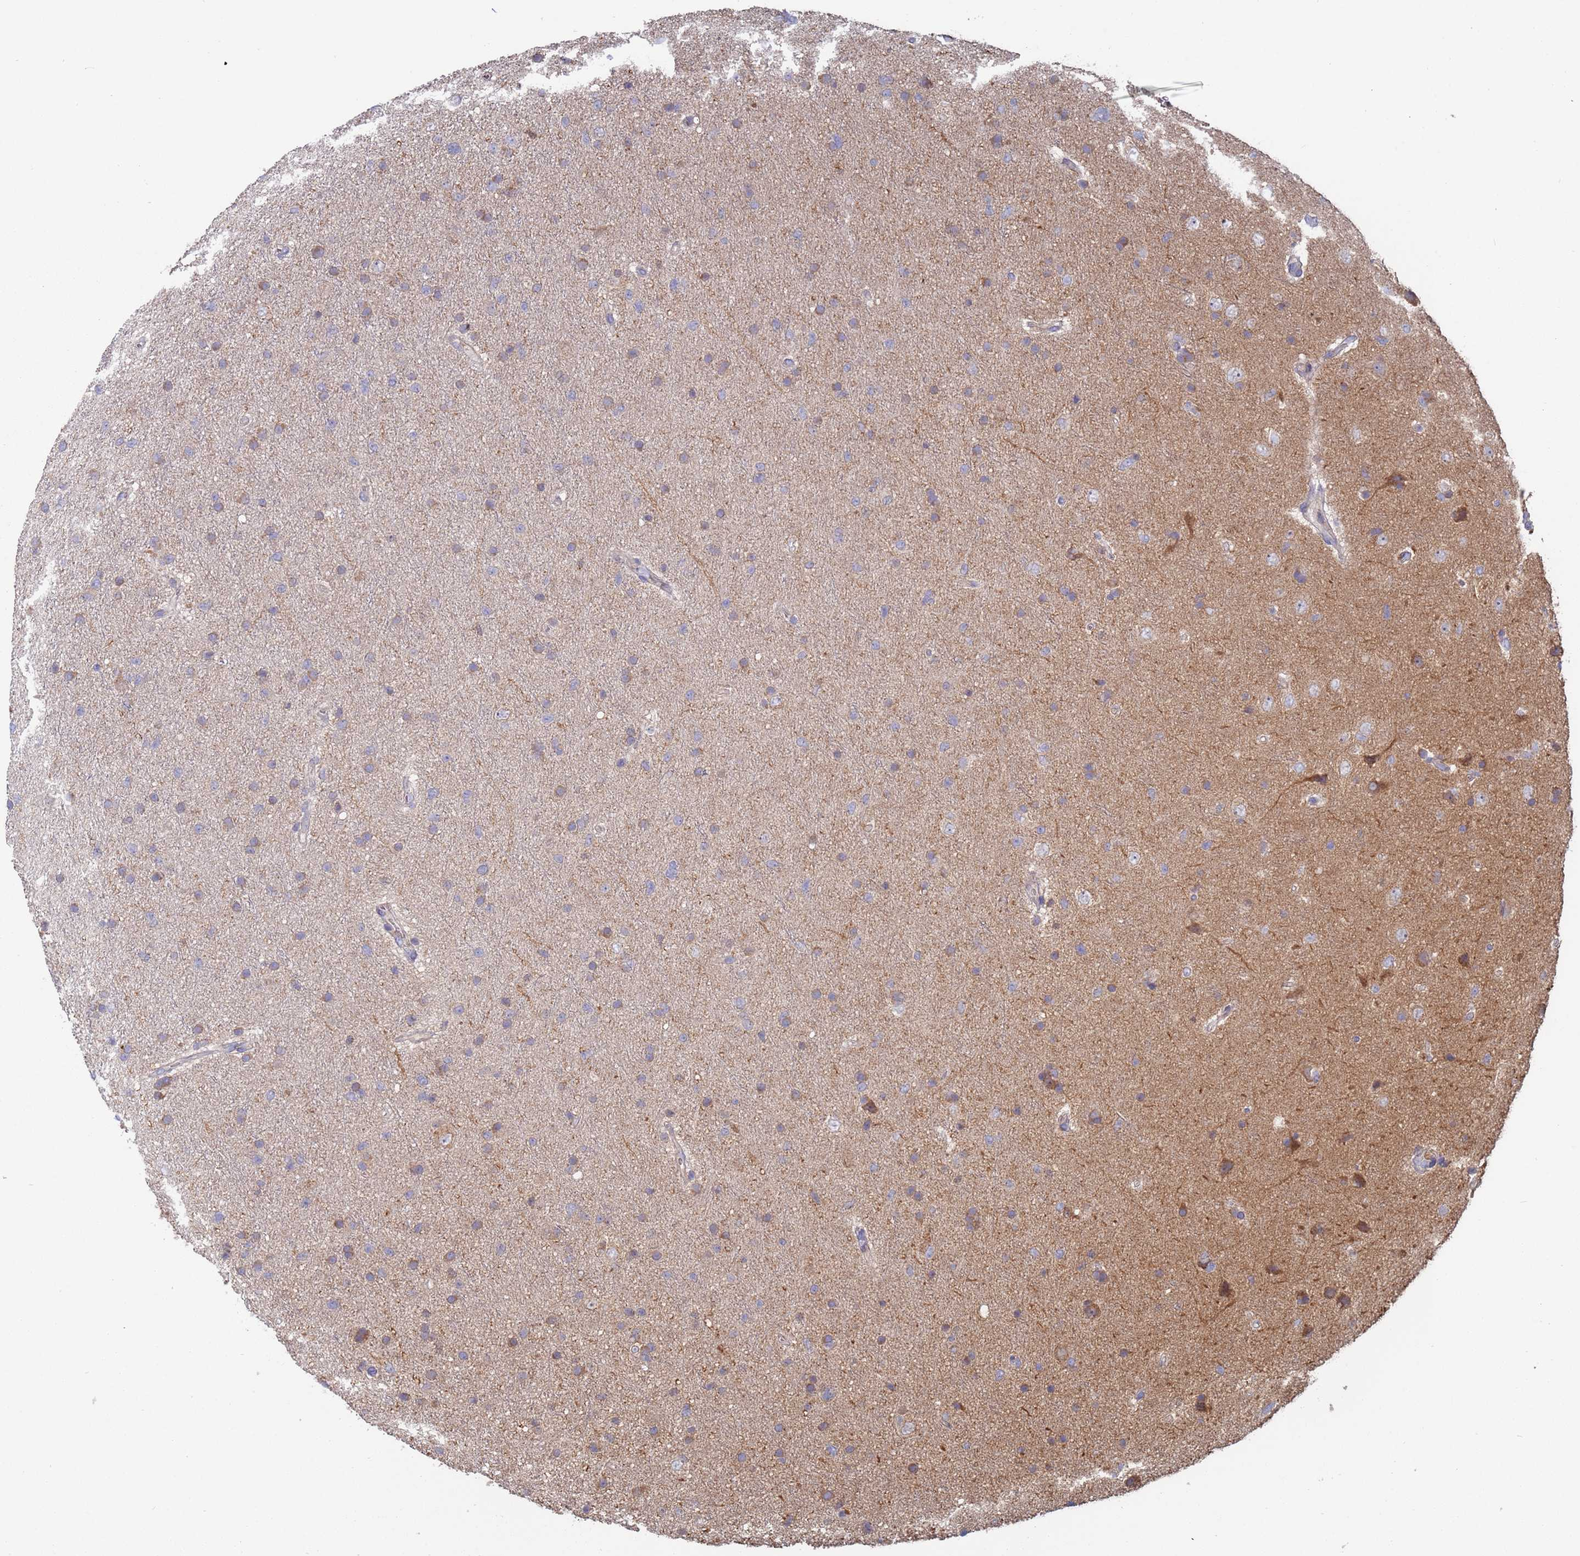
{"staining": {"intensity": "weak", "quantity": "<25%", "location": "cytoplasmic/membranous"}, "tissue": "glioma", "cell_type": "Tumor cells", "image_type": "cancer", "snomed": [{"axis": "morphology", "description": "Glioma, malignant, Low grade"}, {"axis": "topography", "description": "Cerebral cortex"}], "caption": "Tumor cells show no significant protein staining in glioma.", "gene": "MALRD1", "patient": {"sex": "female", "age": 39}}